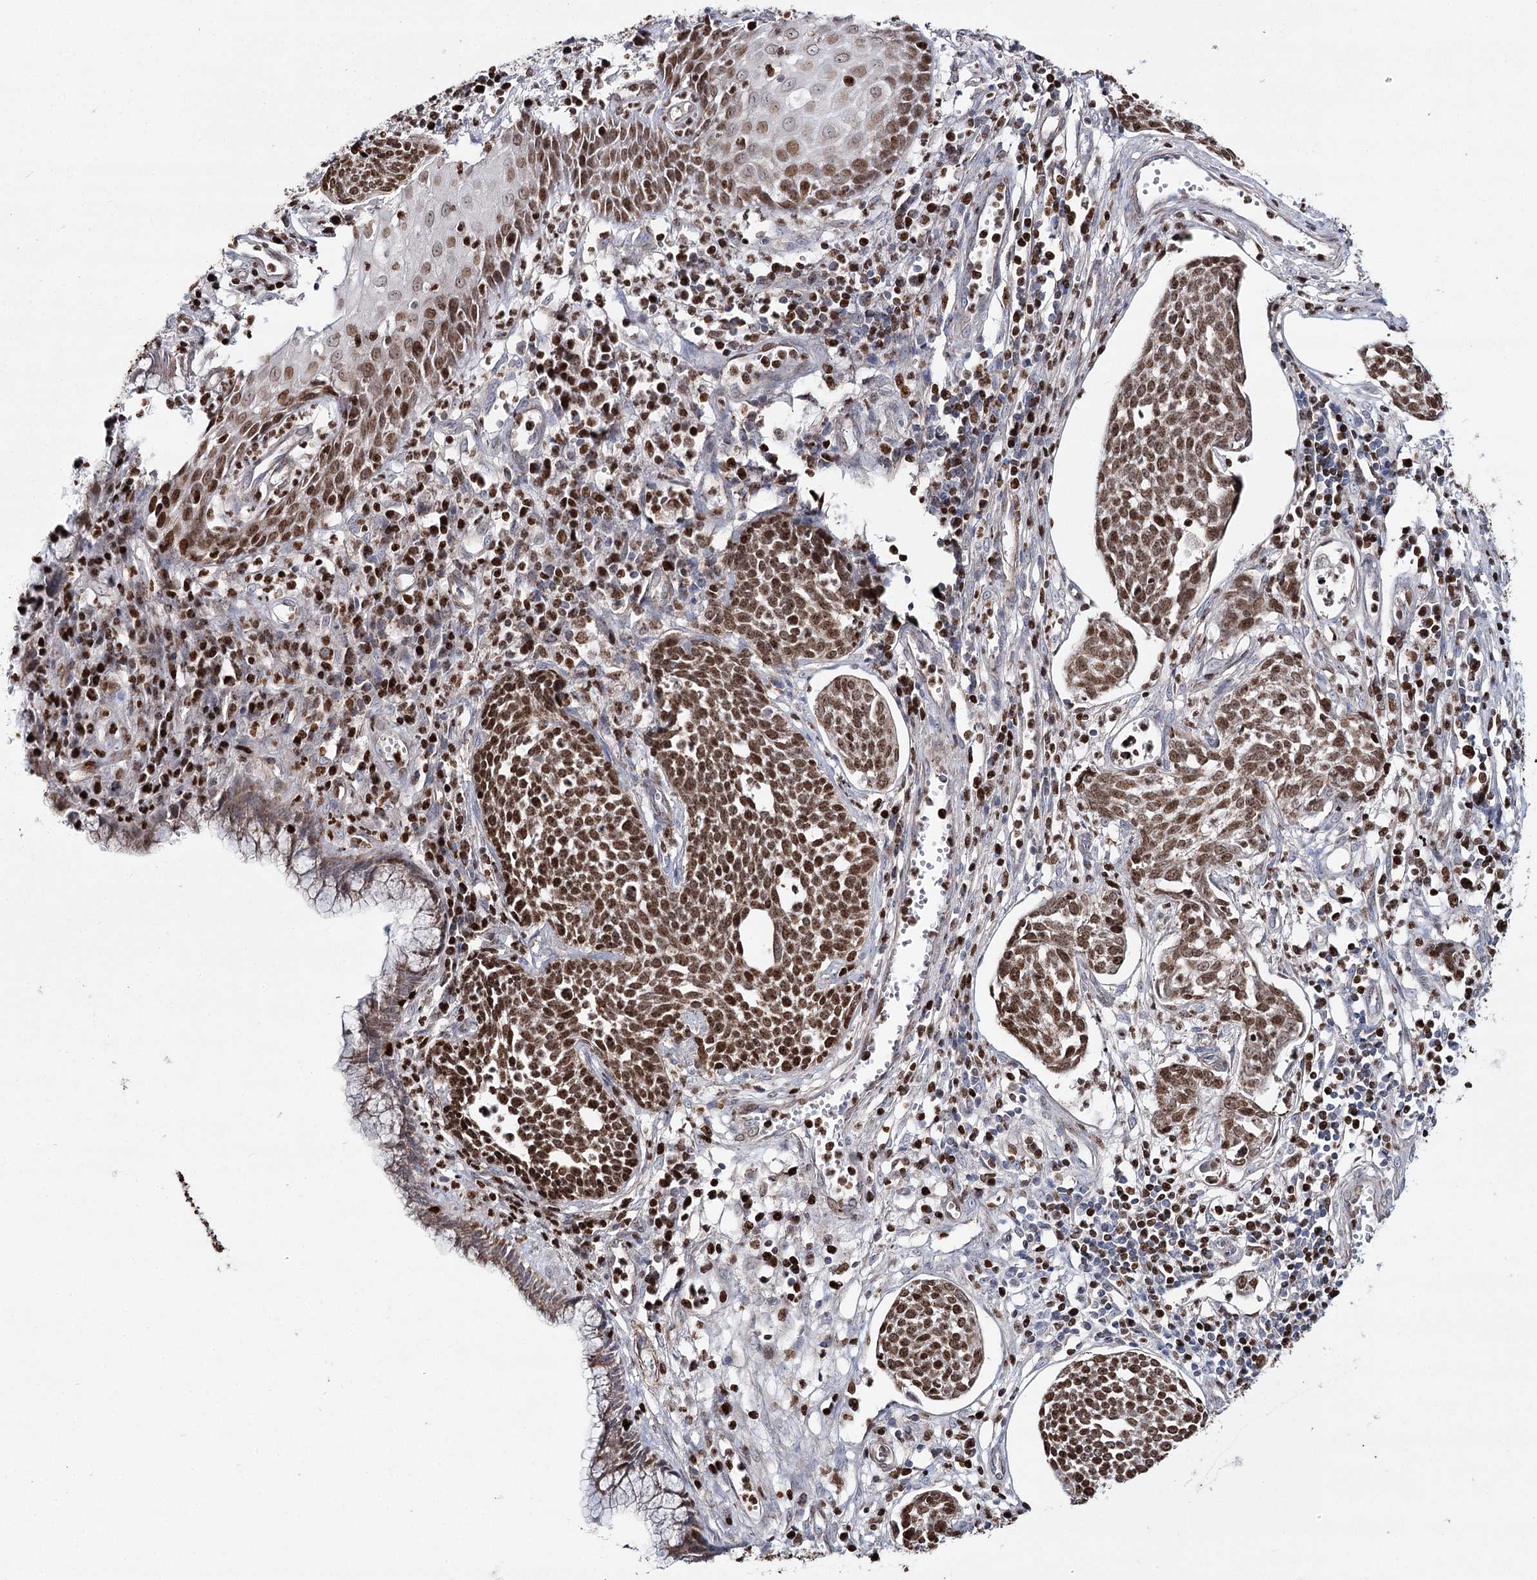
{"staining": {"intensity": "moderate", "quantity": ">75%", "location": "nuclear"}, "tissue": "cervical cancer", "cell_type": "Tumor cells", "image_type": "cancer", "snomed": [{"axis": "morphology", "description": "Squamous cell carcinoma, NOS"}, {"axis": "topography", "description": "Cervix"}], "caption": "Human cervical squamous cell carcinoma stained with a brown dye reveals moderate nuclear positive expression in about >75% of tumor cells.", "gene": "PDHX", "patient": {"sex": "female", "age": 34}}